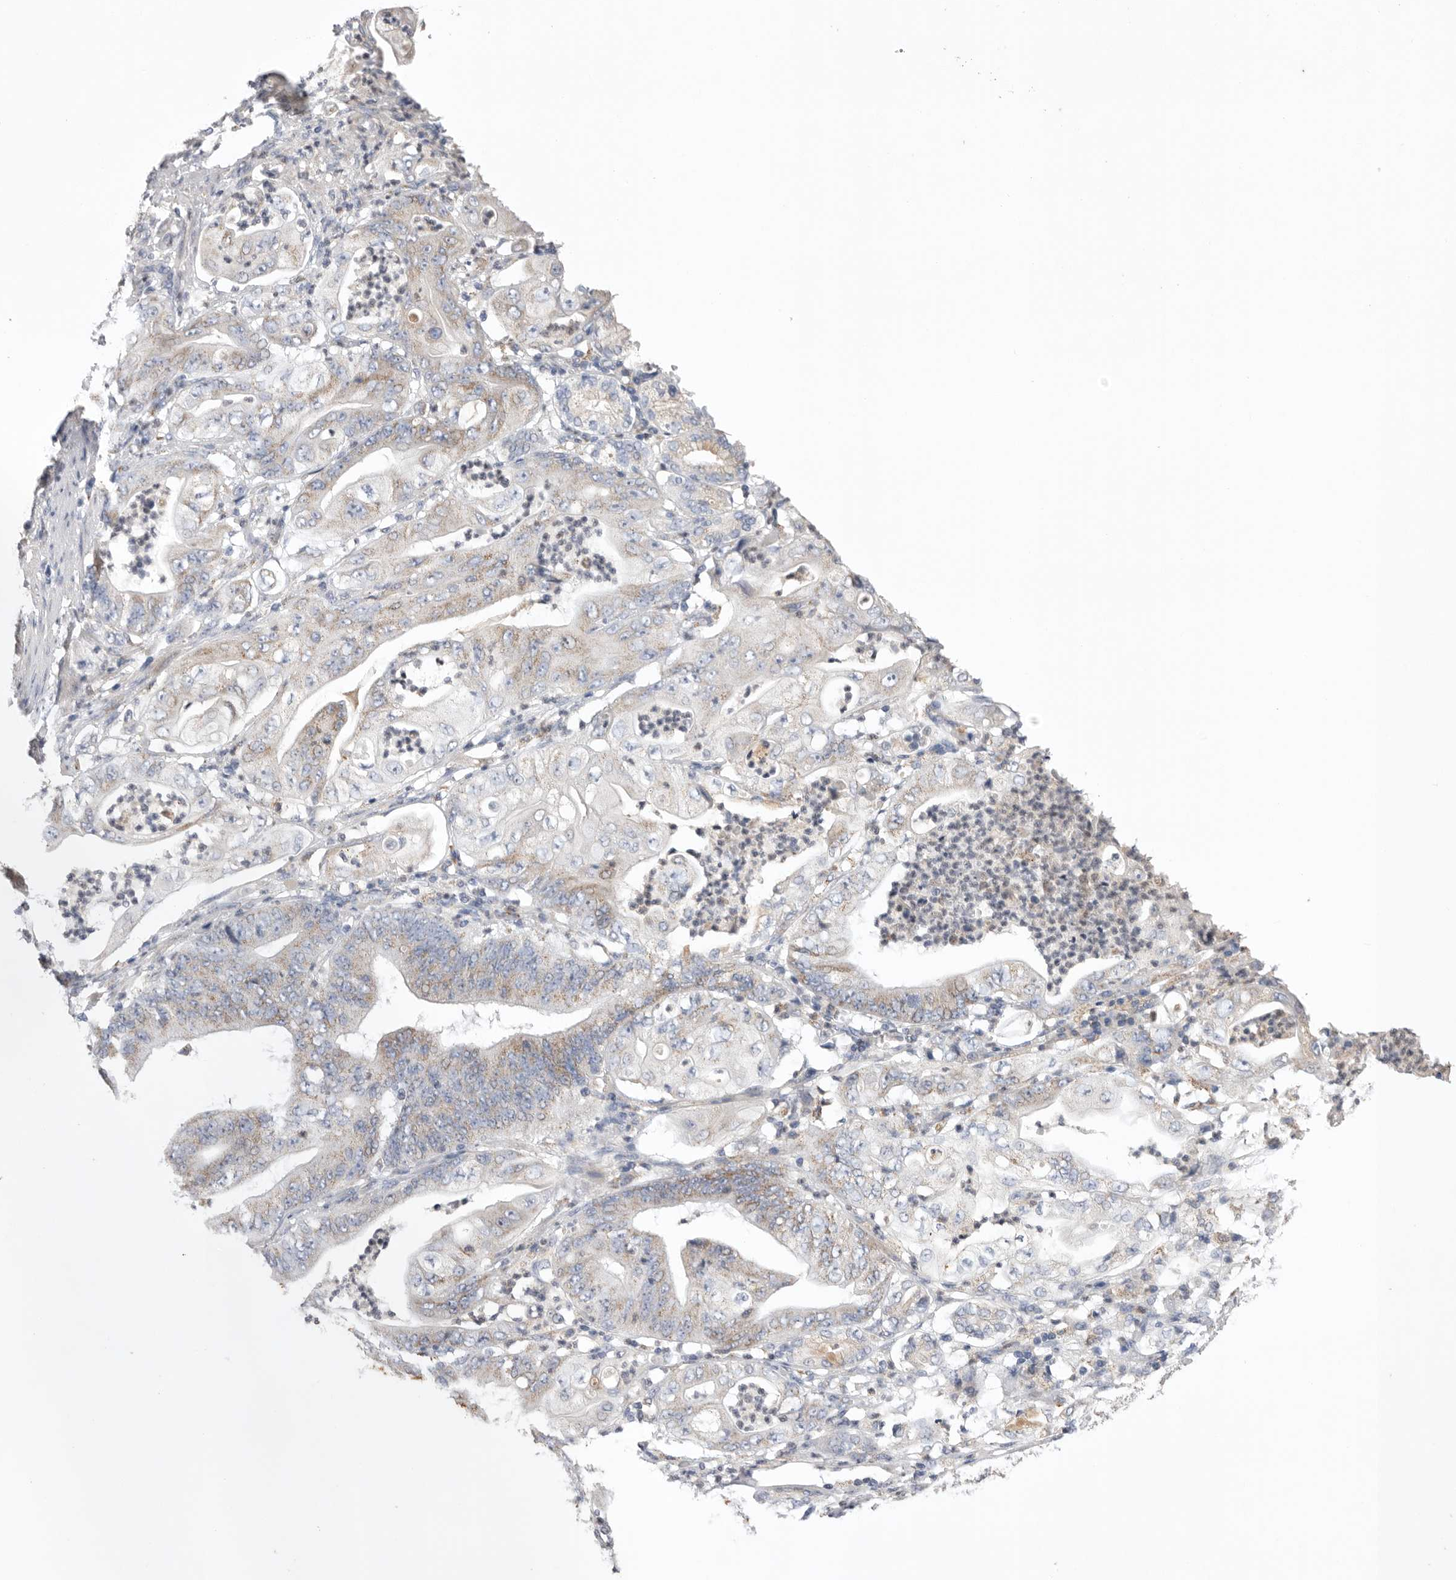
{"staining": {"intensity": "weak", "quantity": "25%-75%", "location": "cytoplasmic/membranous"}, "tissue": "stomach cancer", "cell_type": "Tumor cells", "image_type": "cancer", "snomed": [{"axis": "morphology", "description": "Adenocarcinoma, NOS"}, {"axis": "topography", "description": "Stomach"}], "caption": "Adenocarcinoma (stomach) stained with a brown dye reveals weak cytoplasmic/membranous positive positivity in approximately 25%-75% of tumor cells.", "gene": "CCDC126", "patient": {"sex": "female", "age": 73}}